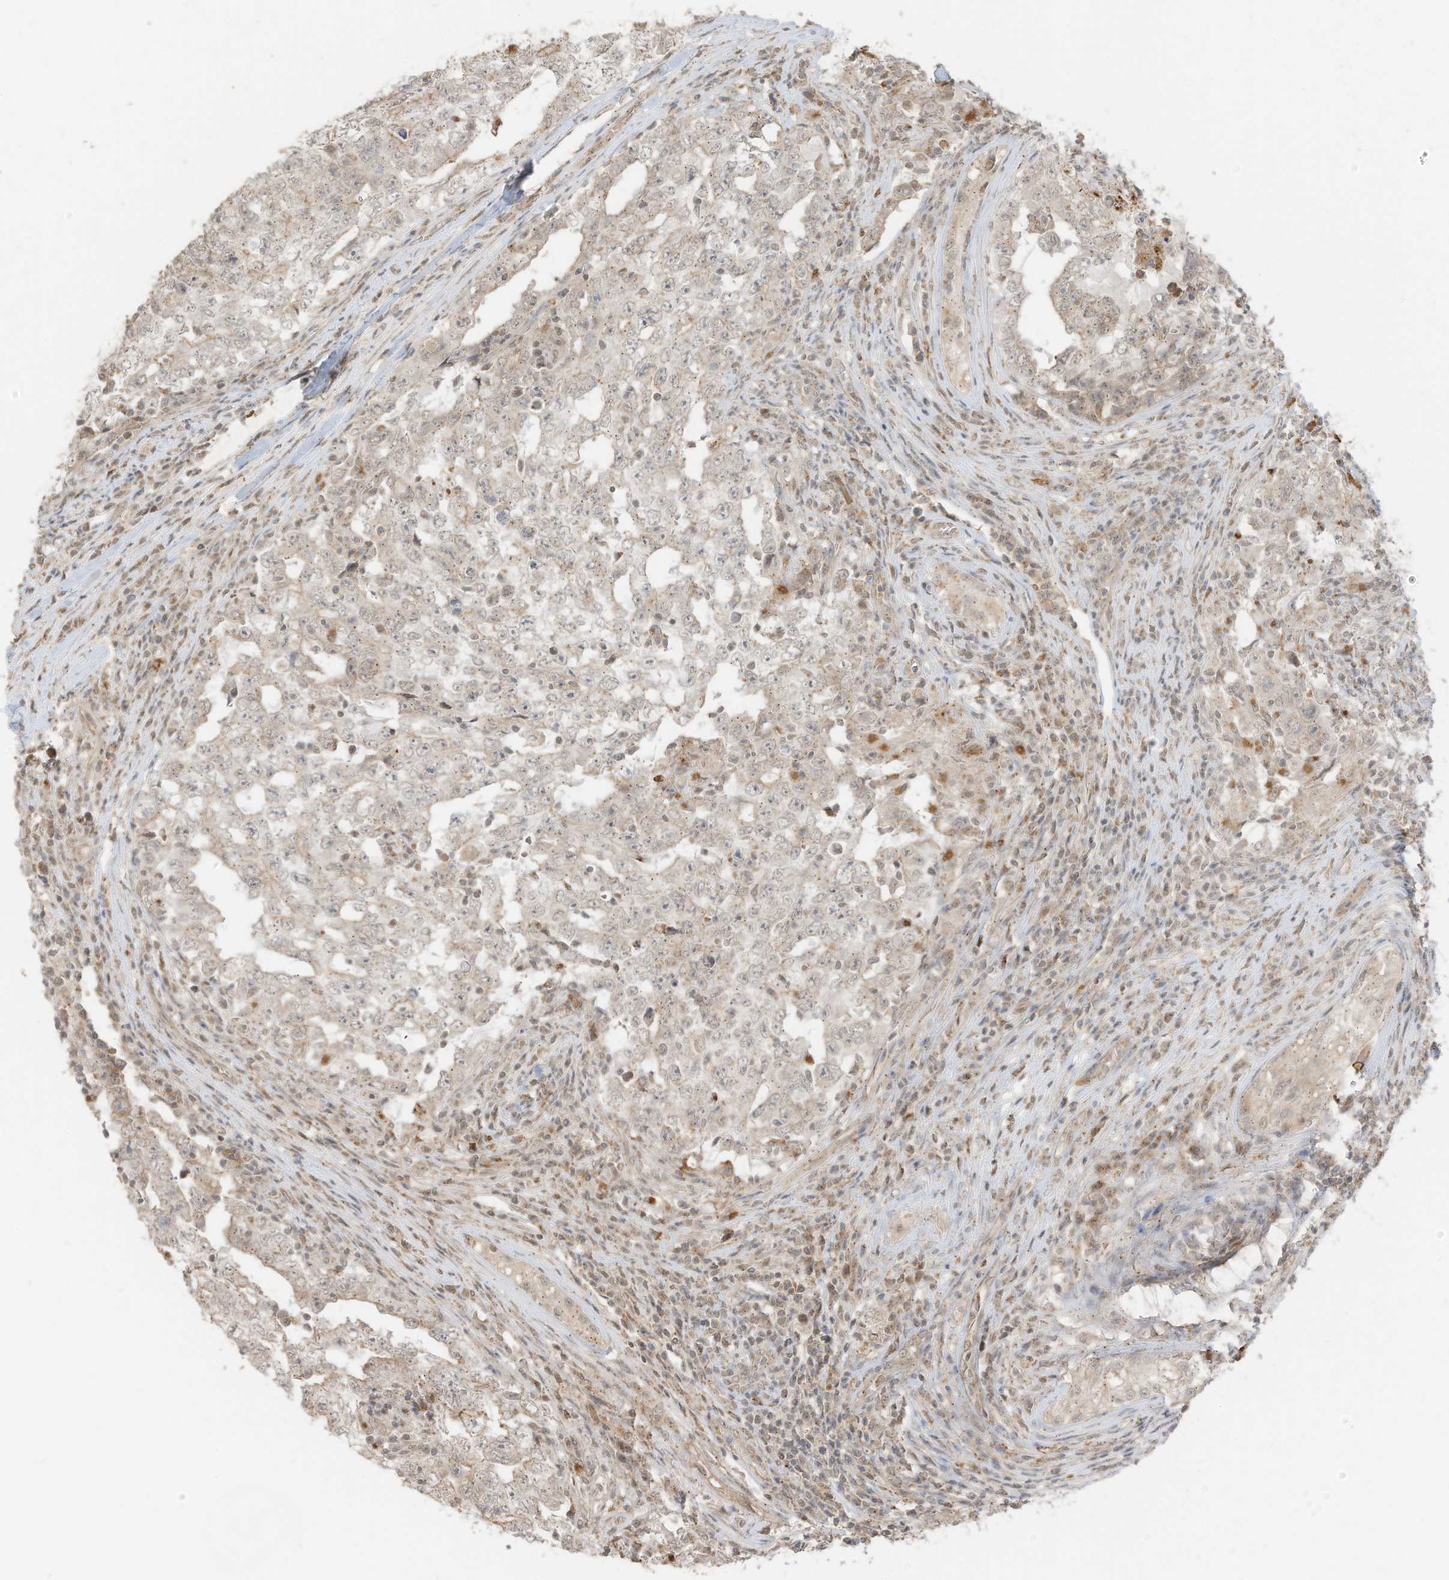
{"staining": {"intensity": "weak", "quantity": "<25%", "location": "cytoplasmic/membranous"}, "tissue": "testis cancer", "cell_type": "Tumor cells", "image_type": "cancer", "snomed": [{"axis": "morphology", "description": "Carcinoma, Embryonal, NOS"}, {"axis": "topography", "description": "Testis"}], "caption": "The immunohistochemistry micrograph has no significant positivity in tumor cells of testis cancer tissue.", "gene": "N4BP3", "patient": {"sex": "male", "age": 26}}